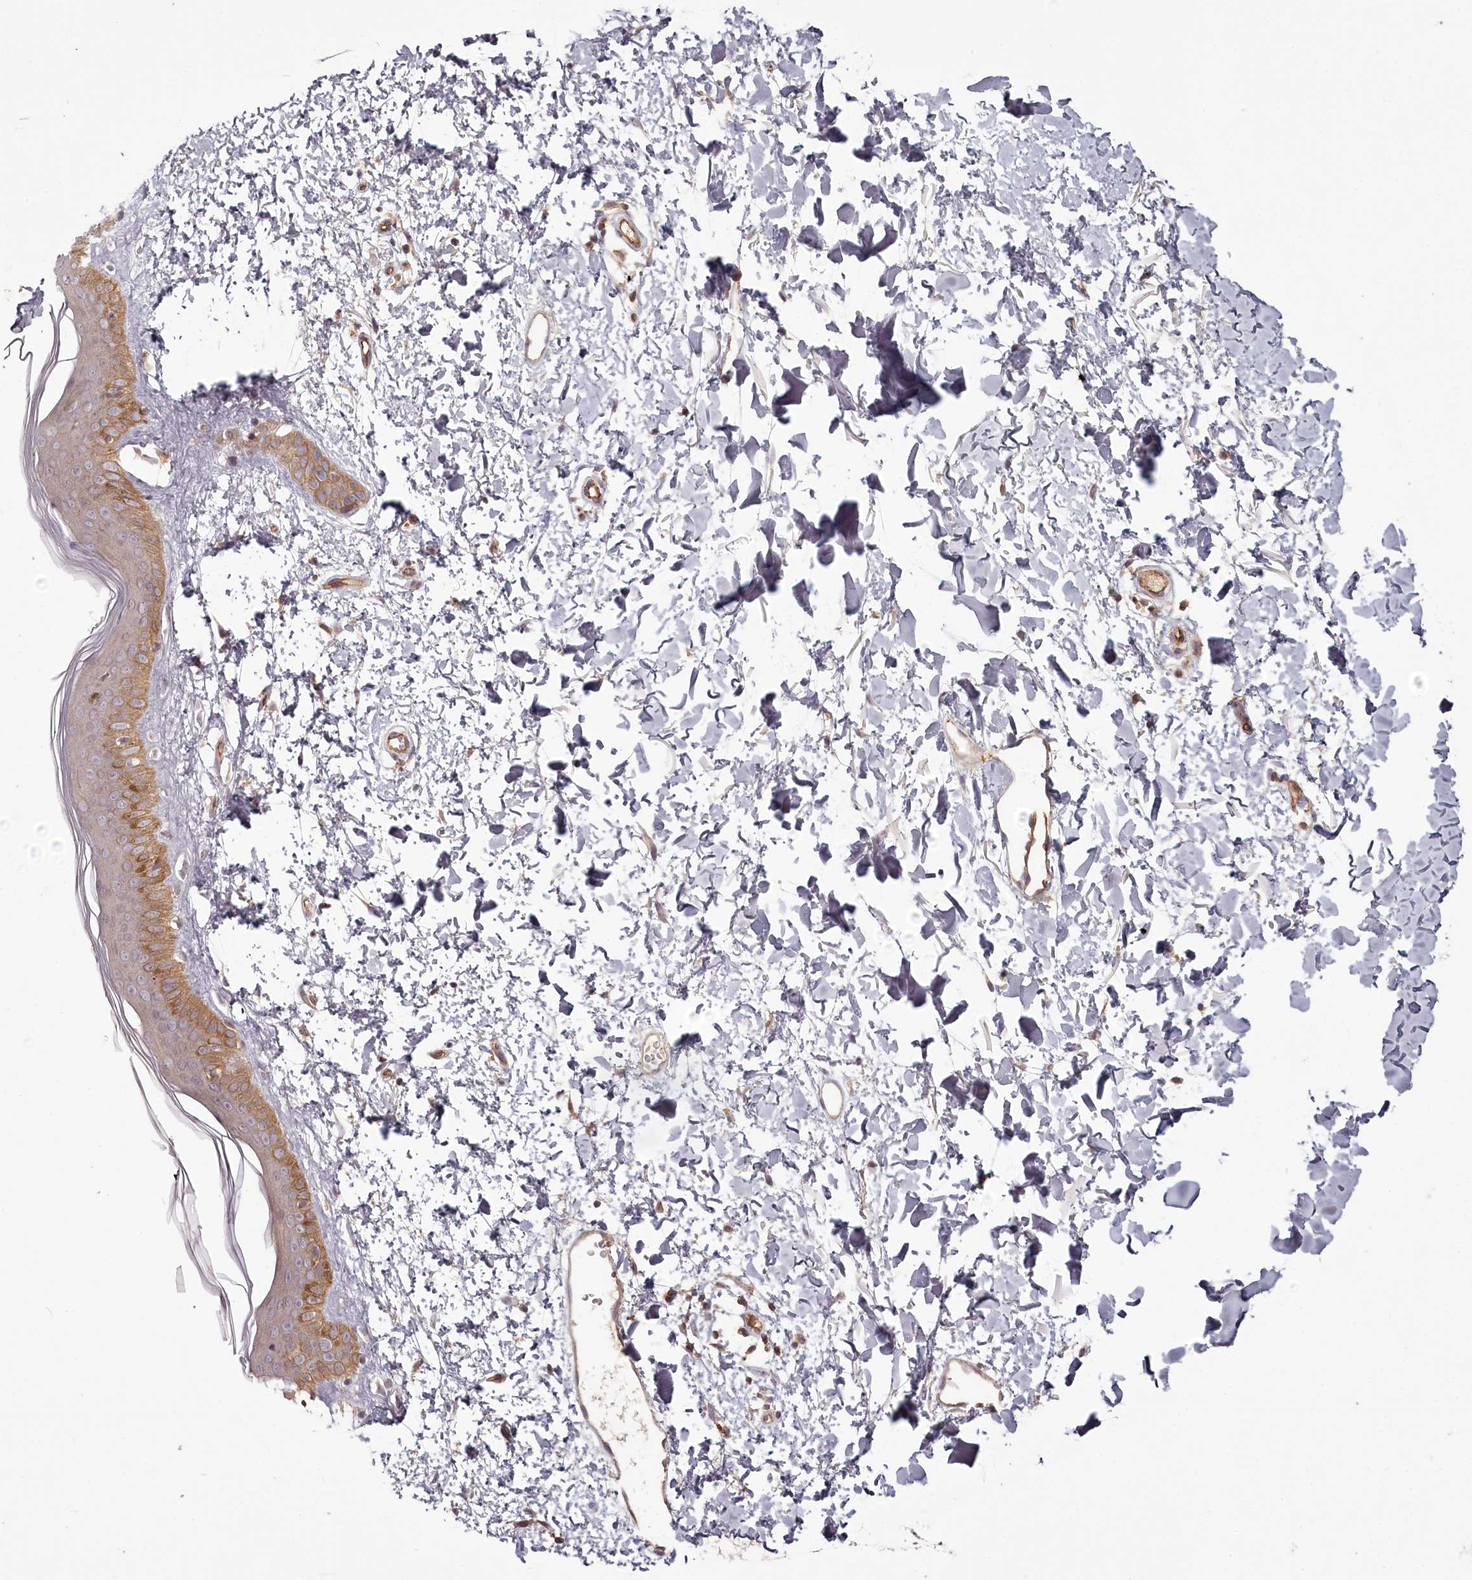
{"staining": {"intensity": "negative", "quantity": "none", "location": "none"}, "tissue": "skin", "cell_type": "Fibroblasts", "image_type": "normal", "snomed": [{"axis": "morphology", "description": "Normal tissue, NOS"}, {"axis": "topography", "description": "Skin"}], "caption": "IHC photomicrograph of normal human skin stained for a protein (brown), which displays no positivity in fibroblasts.", "gene": "TMIE", "patient": {"sex": "female", "age": 58}}